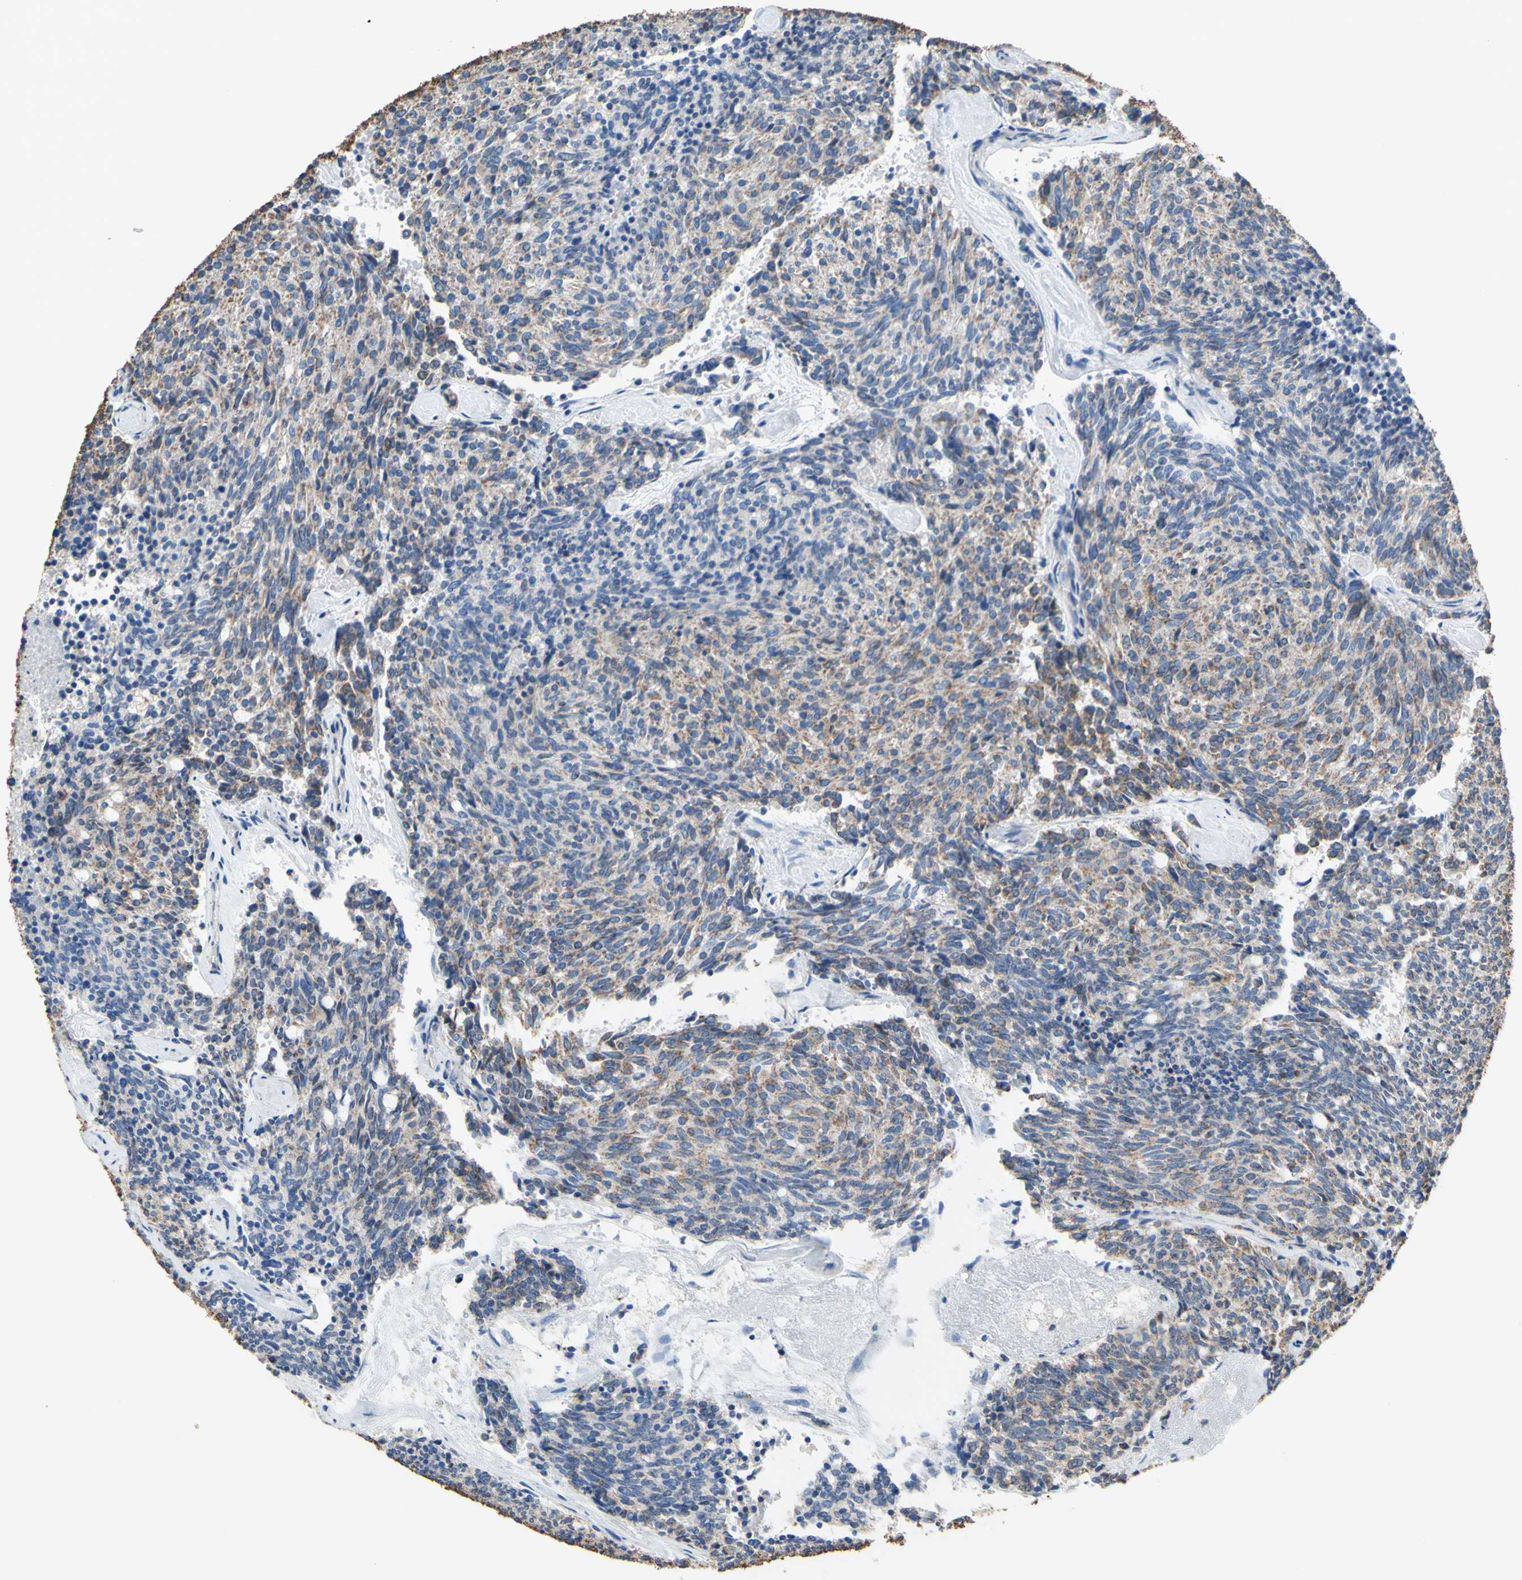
{"staining": {"intensity": "moderate", "quantity": "25%-75%", "location": "cytoplasmic/membranous"}, "tissue": "carcinoid", "cell_type": "Tumor cells", "image_type": "cancer", "snomed": [{"axis": "morphology", "description": "Carcinoid, malignant, NOS"}, {"axis": "topography", "description": "Pancreas"}], "caption": "The immunohistochemical stain highlights moderate cytoplasmic/membranous staining in tumor cells of malignant carcinoid tissue.", "gene": "CMKLR2", "patient": {"sex": "female", "age": 54}}